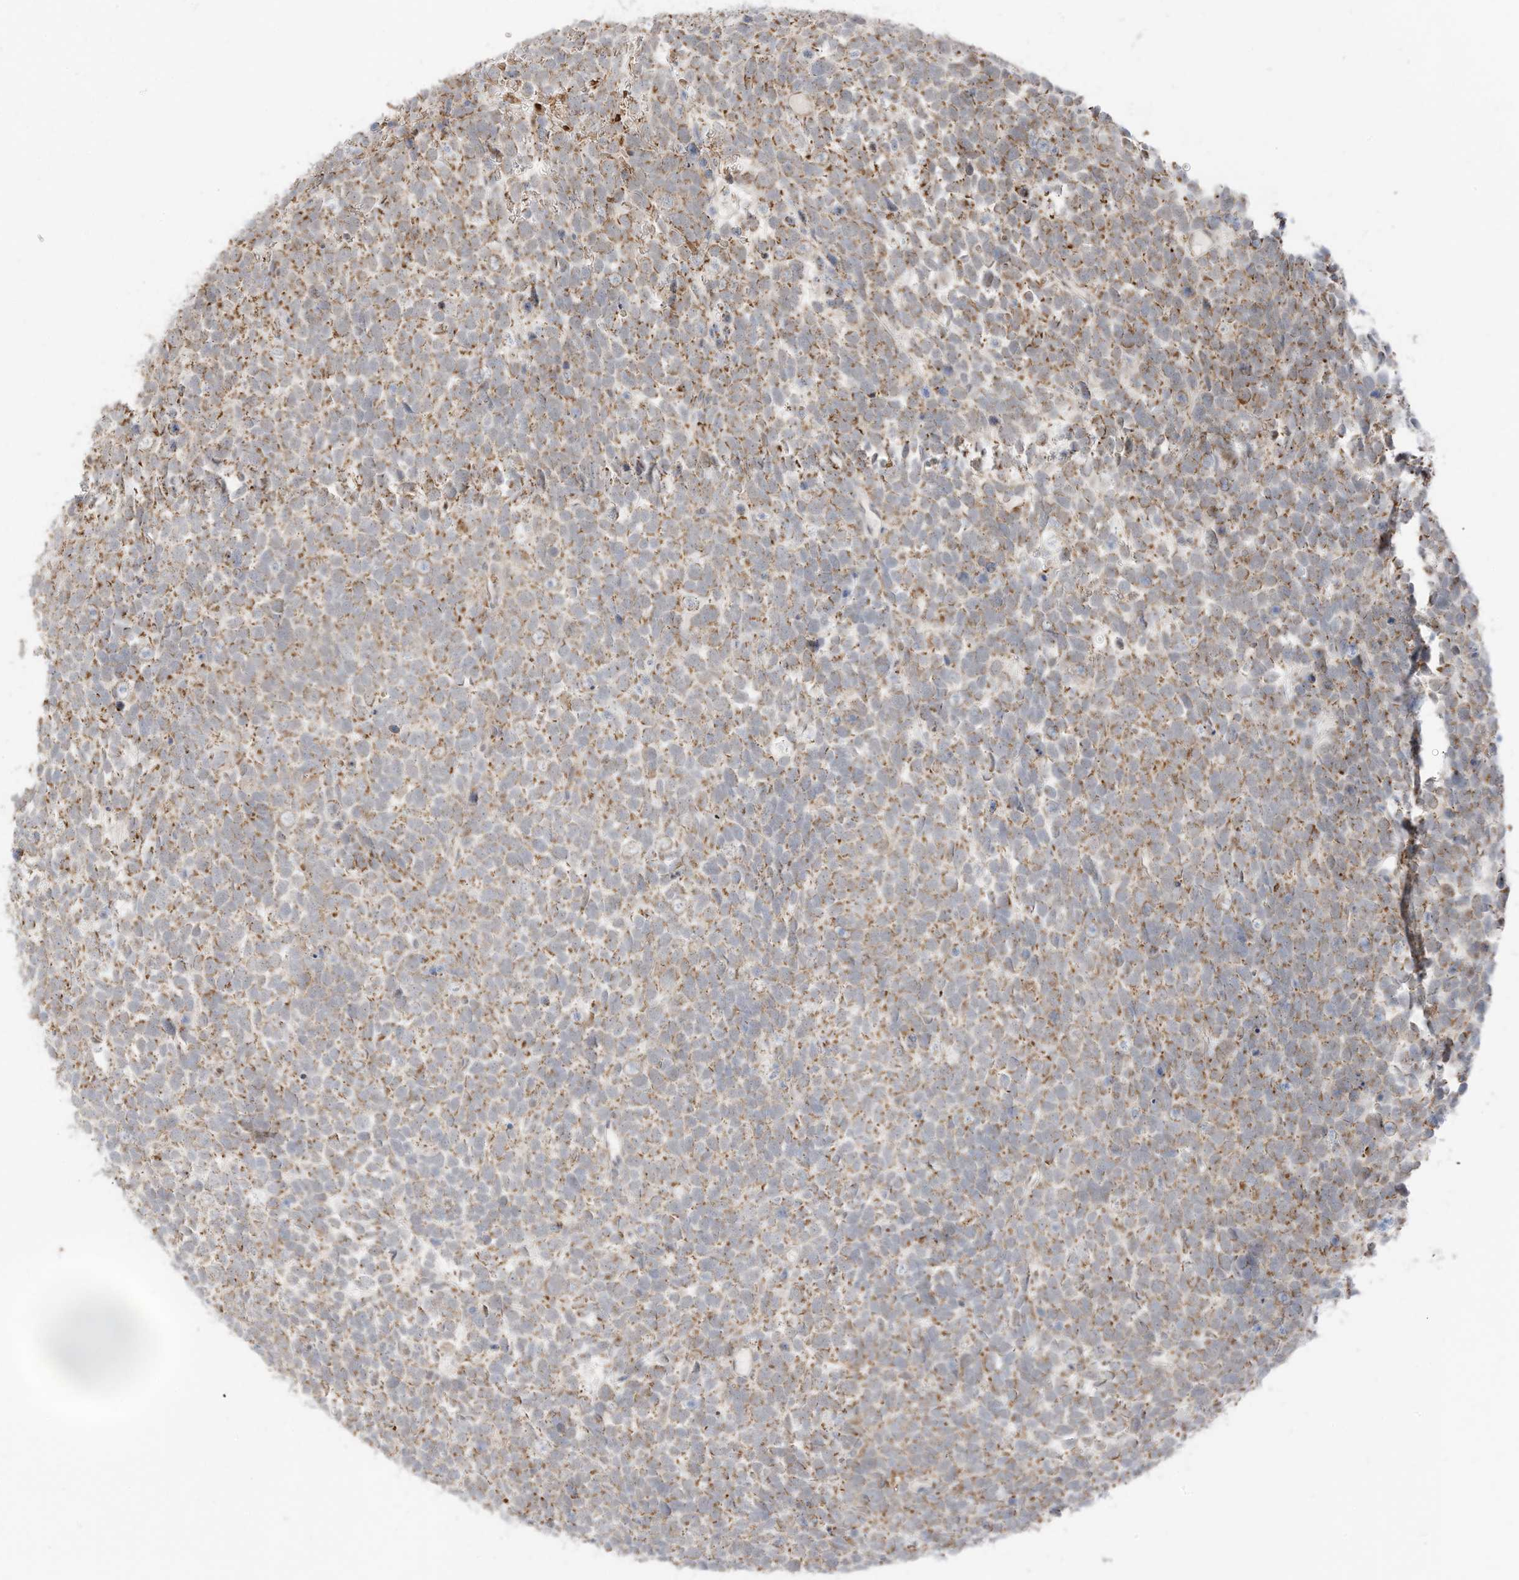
{"staining": {"intensity": "moderate", "quantity": ">75%", "location": "cytoplasmic/membranous"}, "tissue": "urothelial cancer", "cell_type": "Tumor cells", "image_type": "cancer", "snomed": [{"axis": "morphology", "description": "Urothelial carcinoma, High grade"}, {"axis": "topography", "description": "Urinary bladder"}], "caption": "A high-resolution image shows immunohistochemistry (IHC) staining of urothelial carcinoma (high-grade), which displays moderate cytoplasmic/membranous positivity in approximately >75% of tumor cells.", "gene": "MTUS2", "patient": {"sex": "female", "age": 82}}